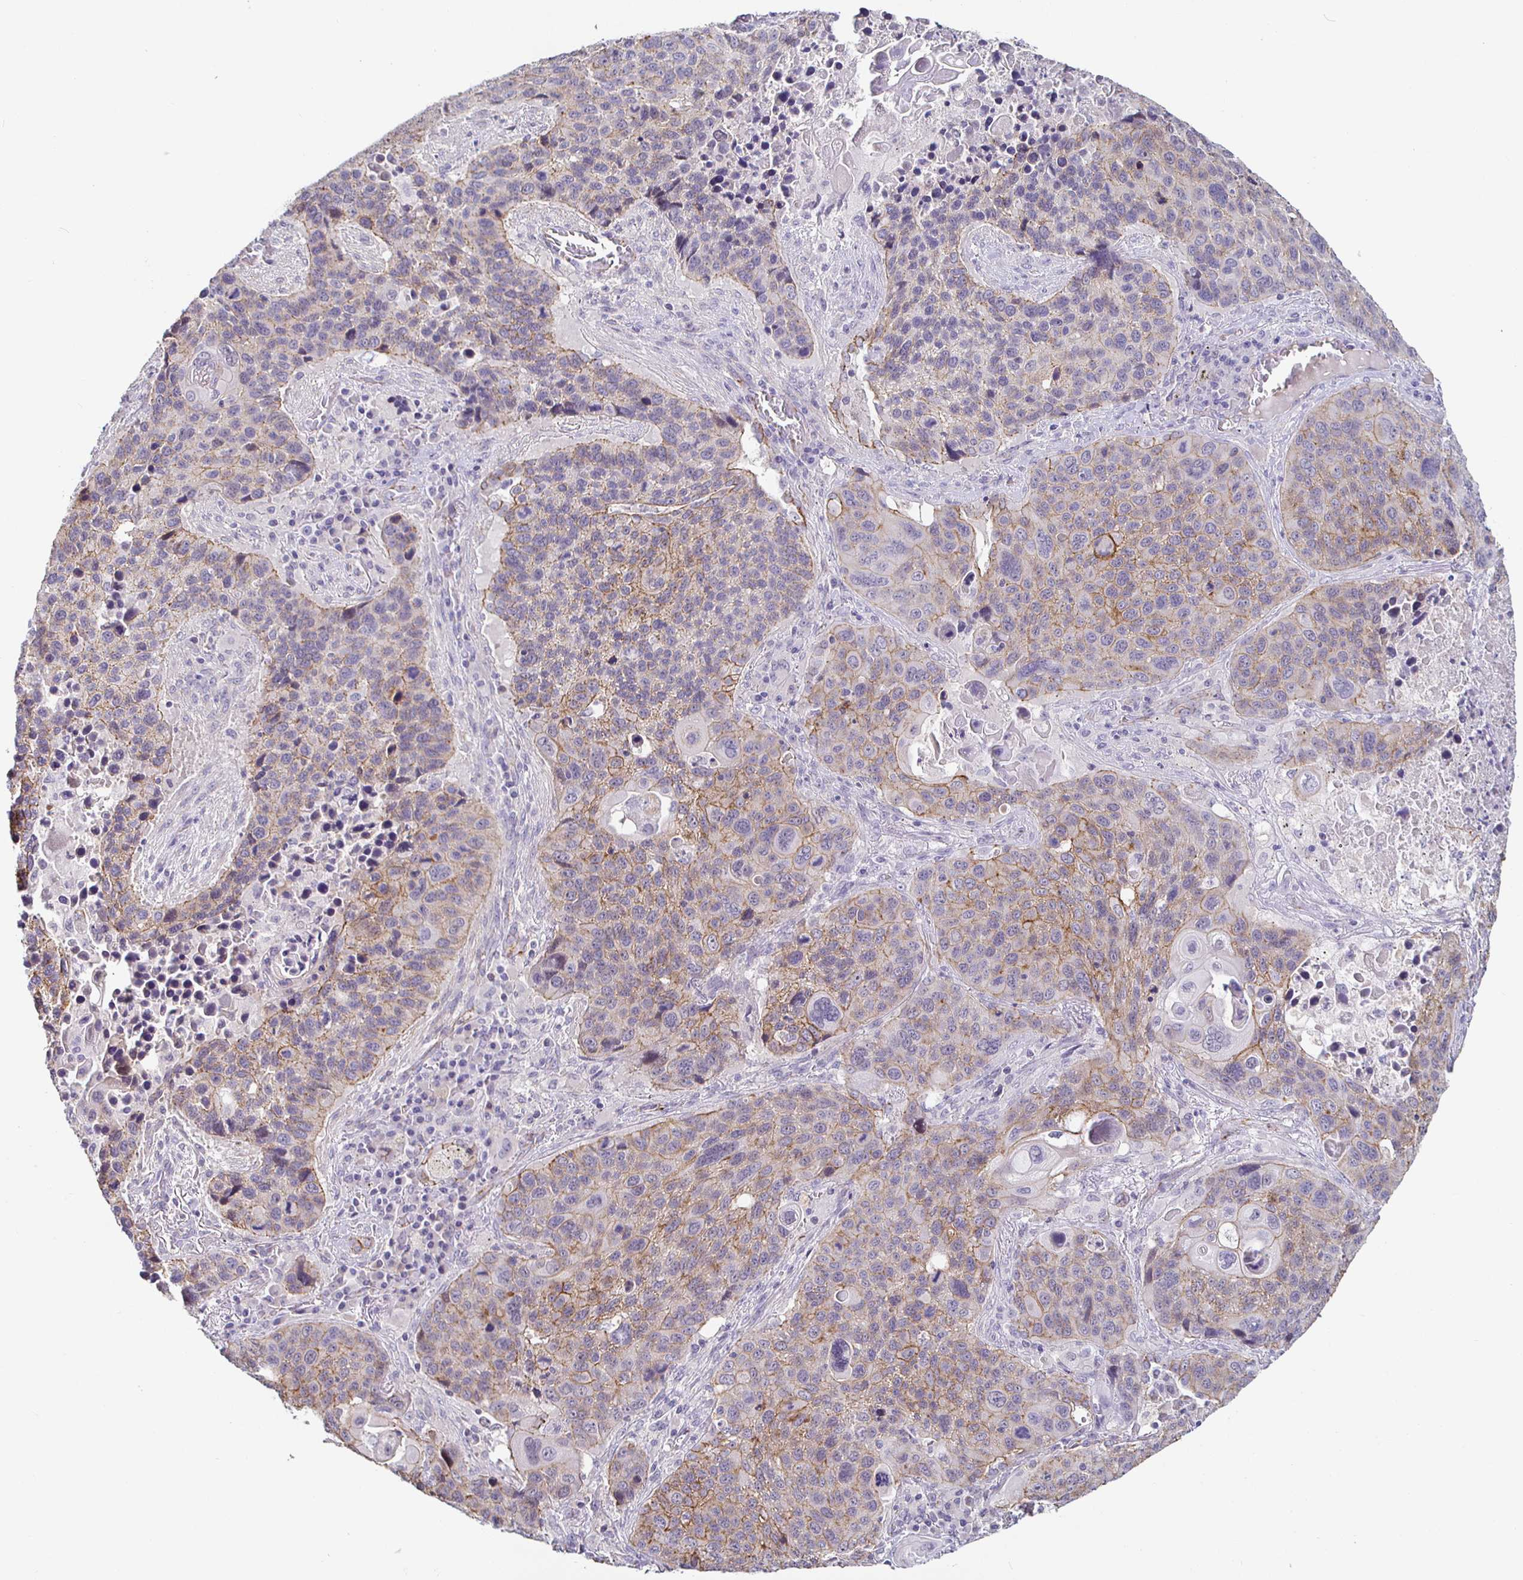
{"staining": {"intensity": "weak", "quantity": "25%-75%", "location": "cytoplasmic/membranous"}, "tissue": "lung cancer", "cell_type": "Tumor cells", "image_type": "cancer", "snomed": [{"axis": "morphology", "description": "Squamous cell carcinoma, NOS"}, {"axis": "topography", "description": "Lung"}], "caption": "Protein expression by immunohistochemistry (IHC) shows weak cytoplasmic/membranous expression in about 25%-75% of tumor cells in lung cancer (squamous cell carcinoma). (Brightfield microscopy of DAB IHC at high magnification).", "gene": "PIWIL3", "patient": {"sex": "male", "age": 68}}